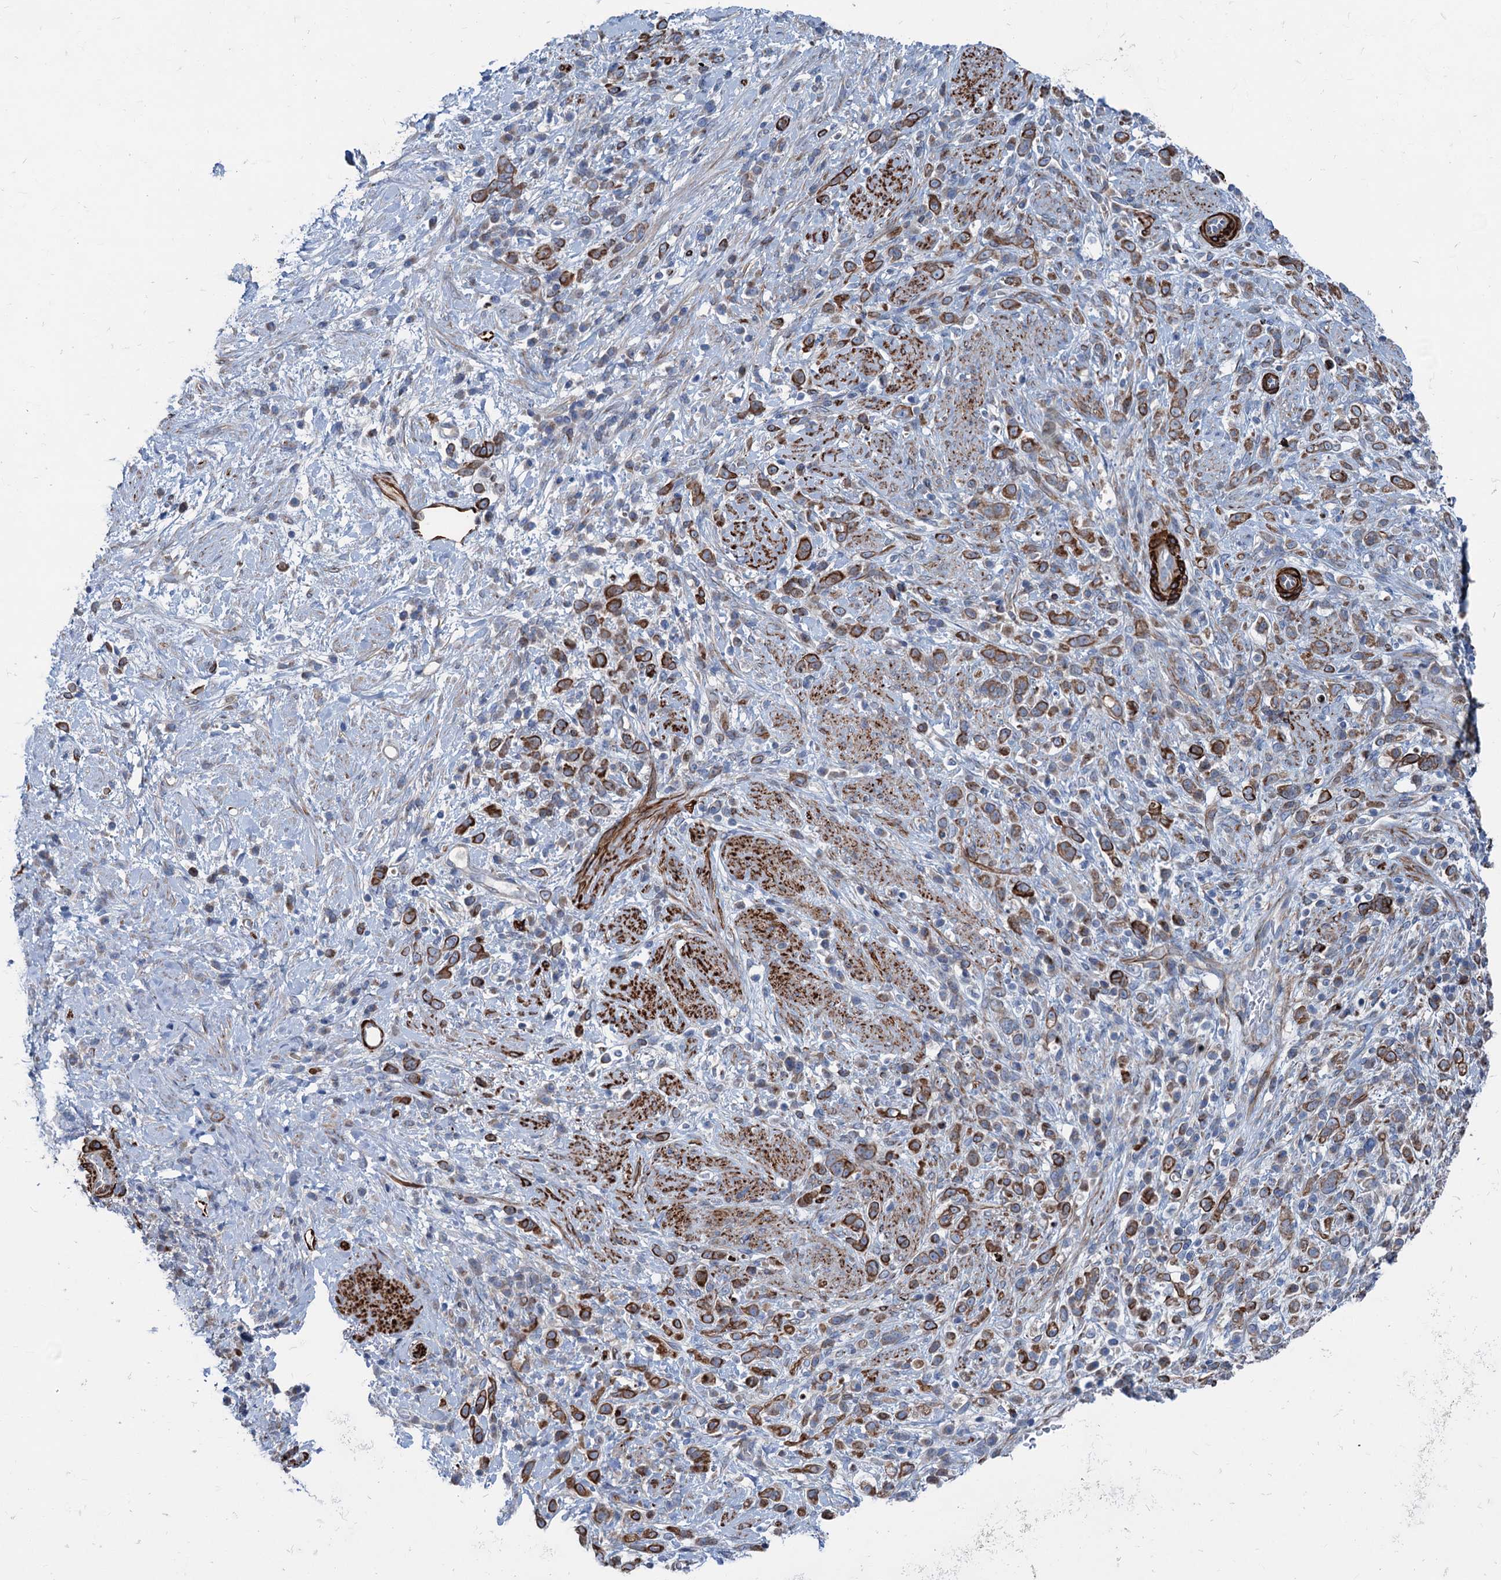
{"staining": {"intensity": "moderate", "quantity": ">75%", "location": "cytoplasmic/membranous"}, "tissue": "stomach cancer", "cell_type": "Tumor cells", "image_type": "cancer", "snomed": [{"axis": "morphology", "description": "Adenocarcinoma, NOS"}, {"axis": "topography", "description": "Stomach"}], "caption": "Human stomach cancer stained with a protein marker displays moderate staining in tumor cells.", "gene": "CALCOCO1", "patient": {"sex": "female", "age": 60}}